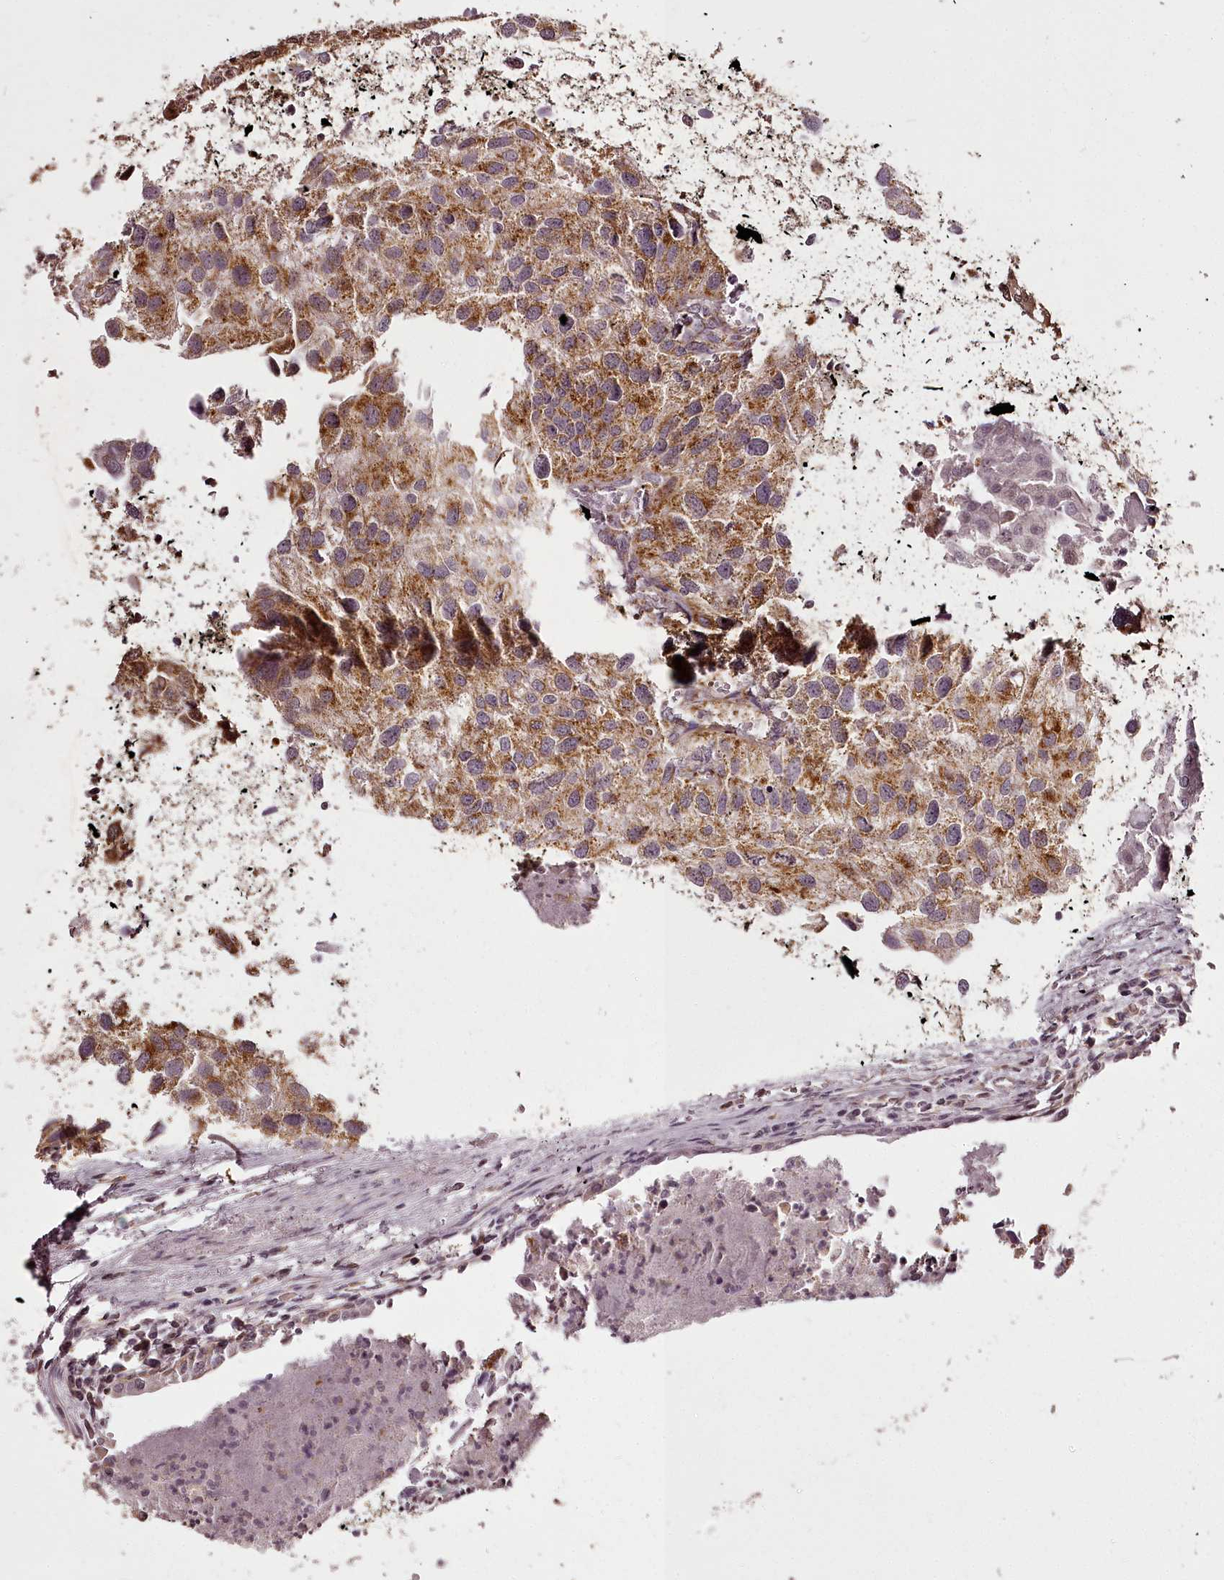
{"staining": {"intensity": "moderate", "quantity": ">75%", "location": "cytoplasmic/membranous"}, "tissue": "urothelial cancer", "cell_type": "Tumor cells", "image_type": "cancer", "snomed": [{"axis": "morphology", "description": "Urothelial carcinoma, High grade"}, {"axis": "topography", "description": "Urinary bladder"}], "caption": "Immunohistochemistry image of human urothelial cancer stained for a protein (brown), which exhibits medium levels of moderate cytoplasmic/membranous staining in about >75% of tumor cells.", "gene": "CHCHD2", "patient": {"sex": "female", "age": 85}}